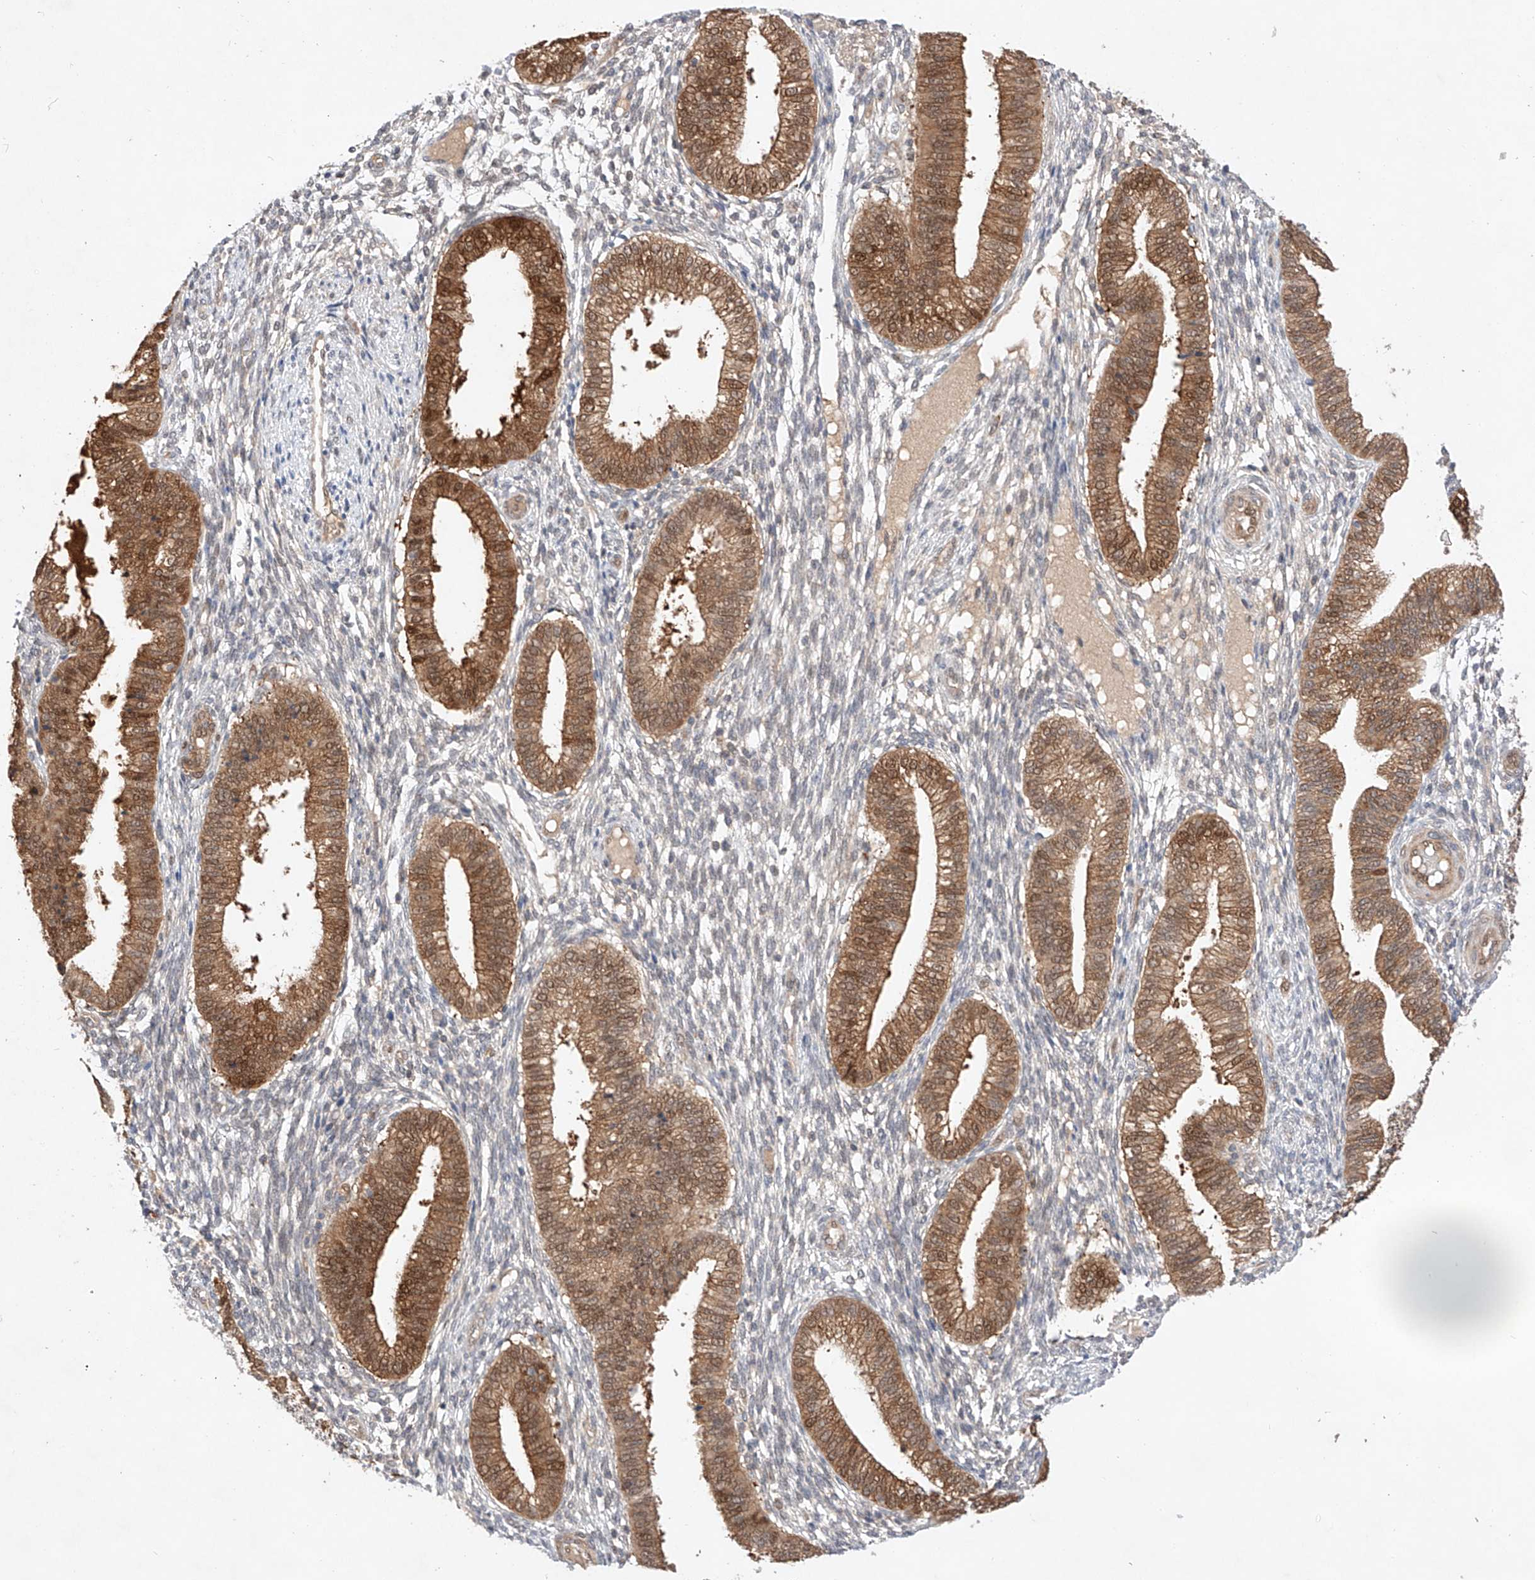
{"staining": {"intensity": "negative", "quantity": "none", "location": "none"}, "tissue": "endometrium", "cell_type": "Cells in endometrial stroma", "image_type": "normal", "snomed": [{"axis": "morphology", "description": "Normal tissue, NOS"}, {"axis": "topography", "description": "Endometrium"}], "caption": "The image displays no significant staining in cells in endometrial stroma of endometrium.", "gene": "ZNF124", "patient": {"sex": "female", "age": 39}}